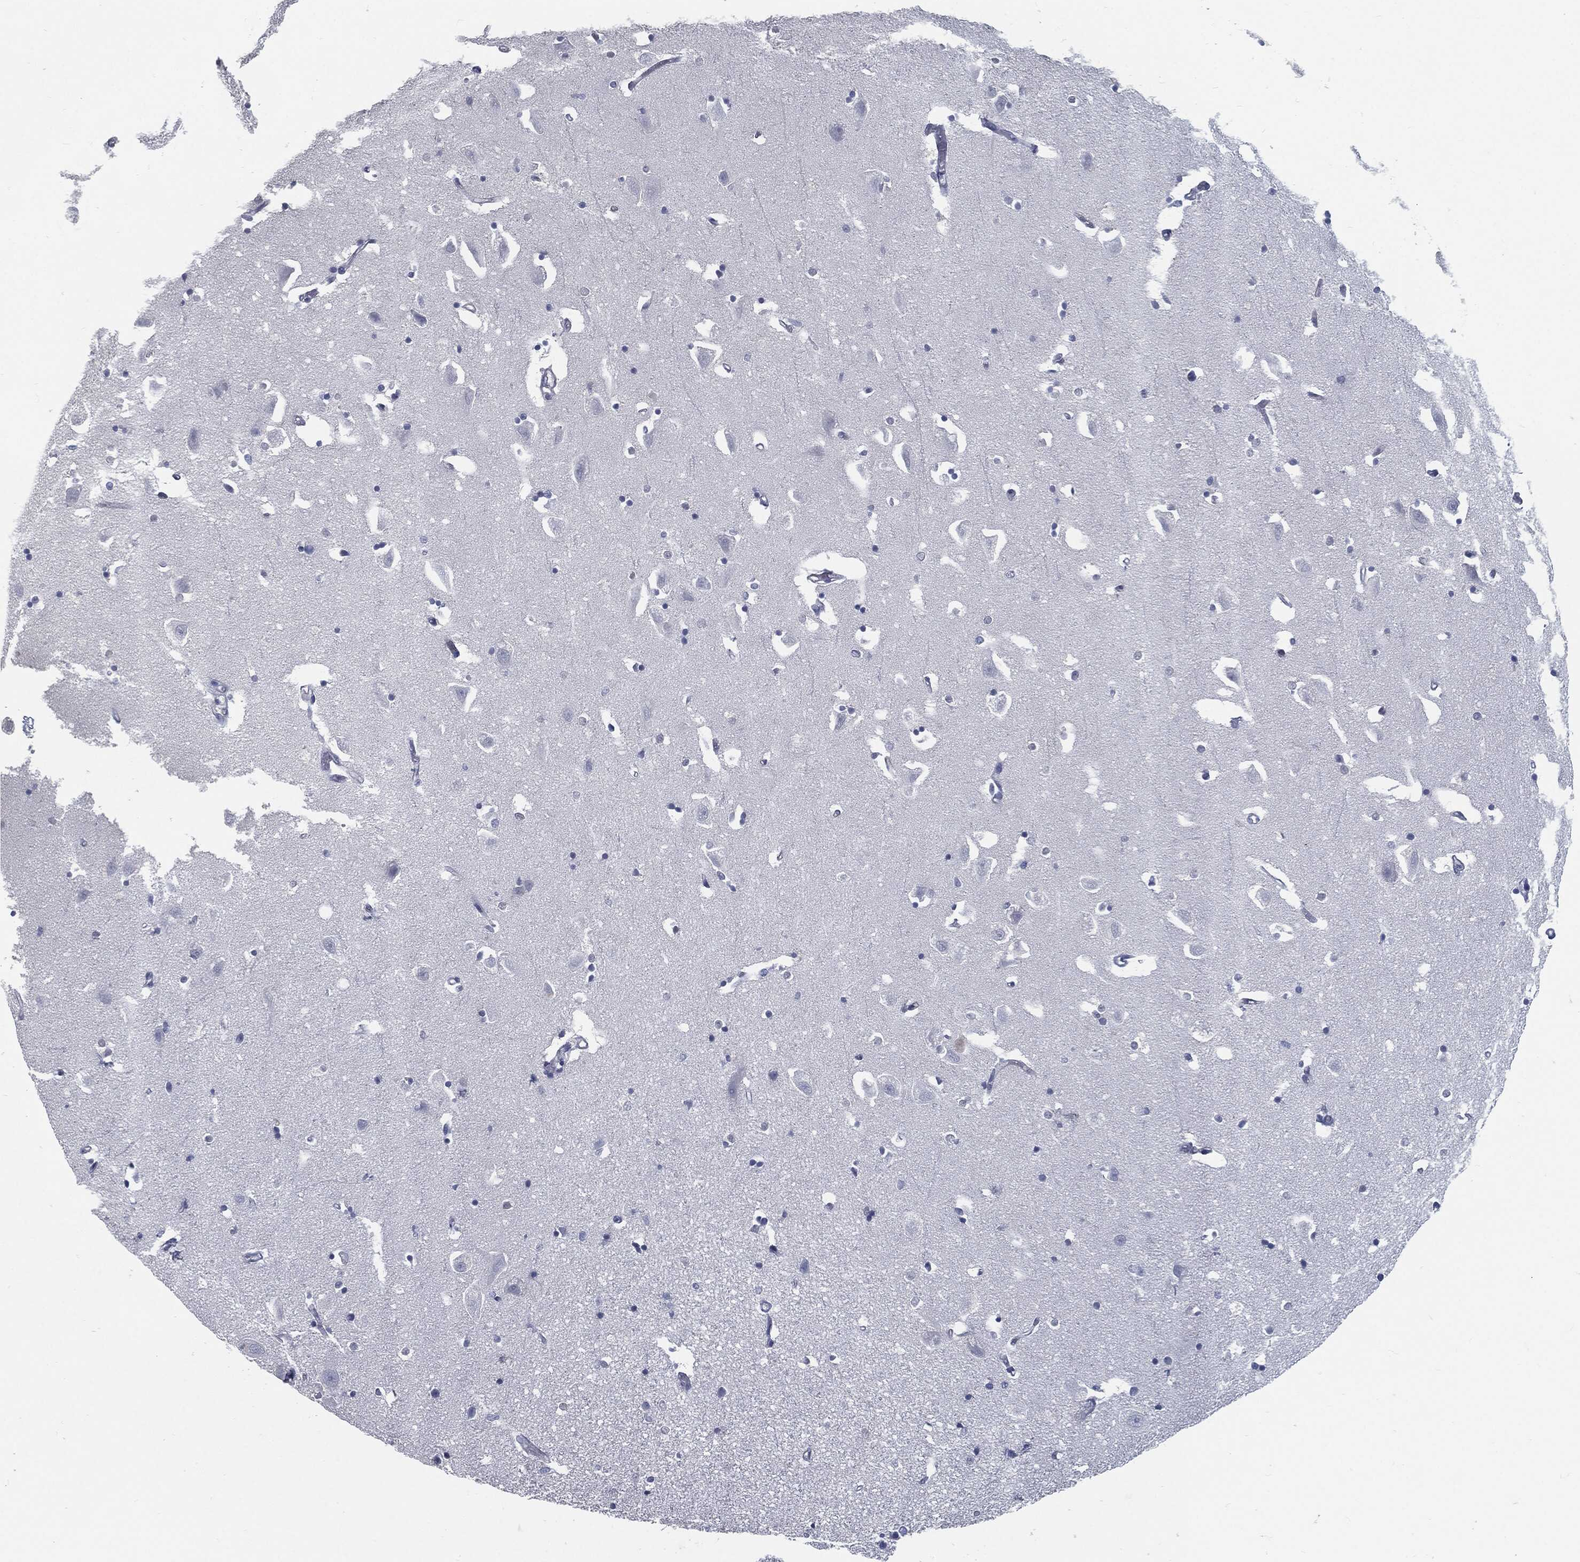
{"staining": {"intensity": "negative", "quantity": "none", "location": "none"}, "tissue": "hippocampus", "cell_type": "Glial cells", "image_type": "normal", "snomed": [{"axis": "morphology", "description": "Normal tissue, NOS"}, {"axis": "topography", "description": "Lateral ventricle wall"}, {"axis": "topography", "description": "Hippocampus"}], "caption": "Protein analysis of normal hippocampus demonstrates no significant staining in glial cells.", "gene": "PROM1", "patient": {"sex": "female", "age": 63}}